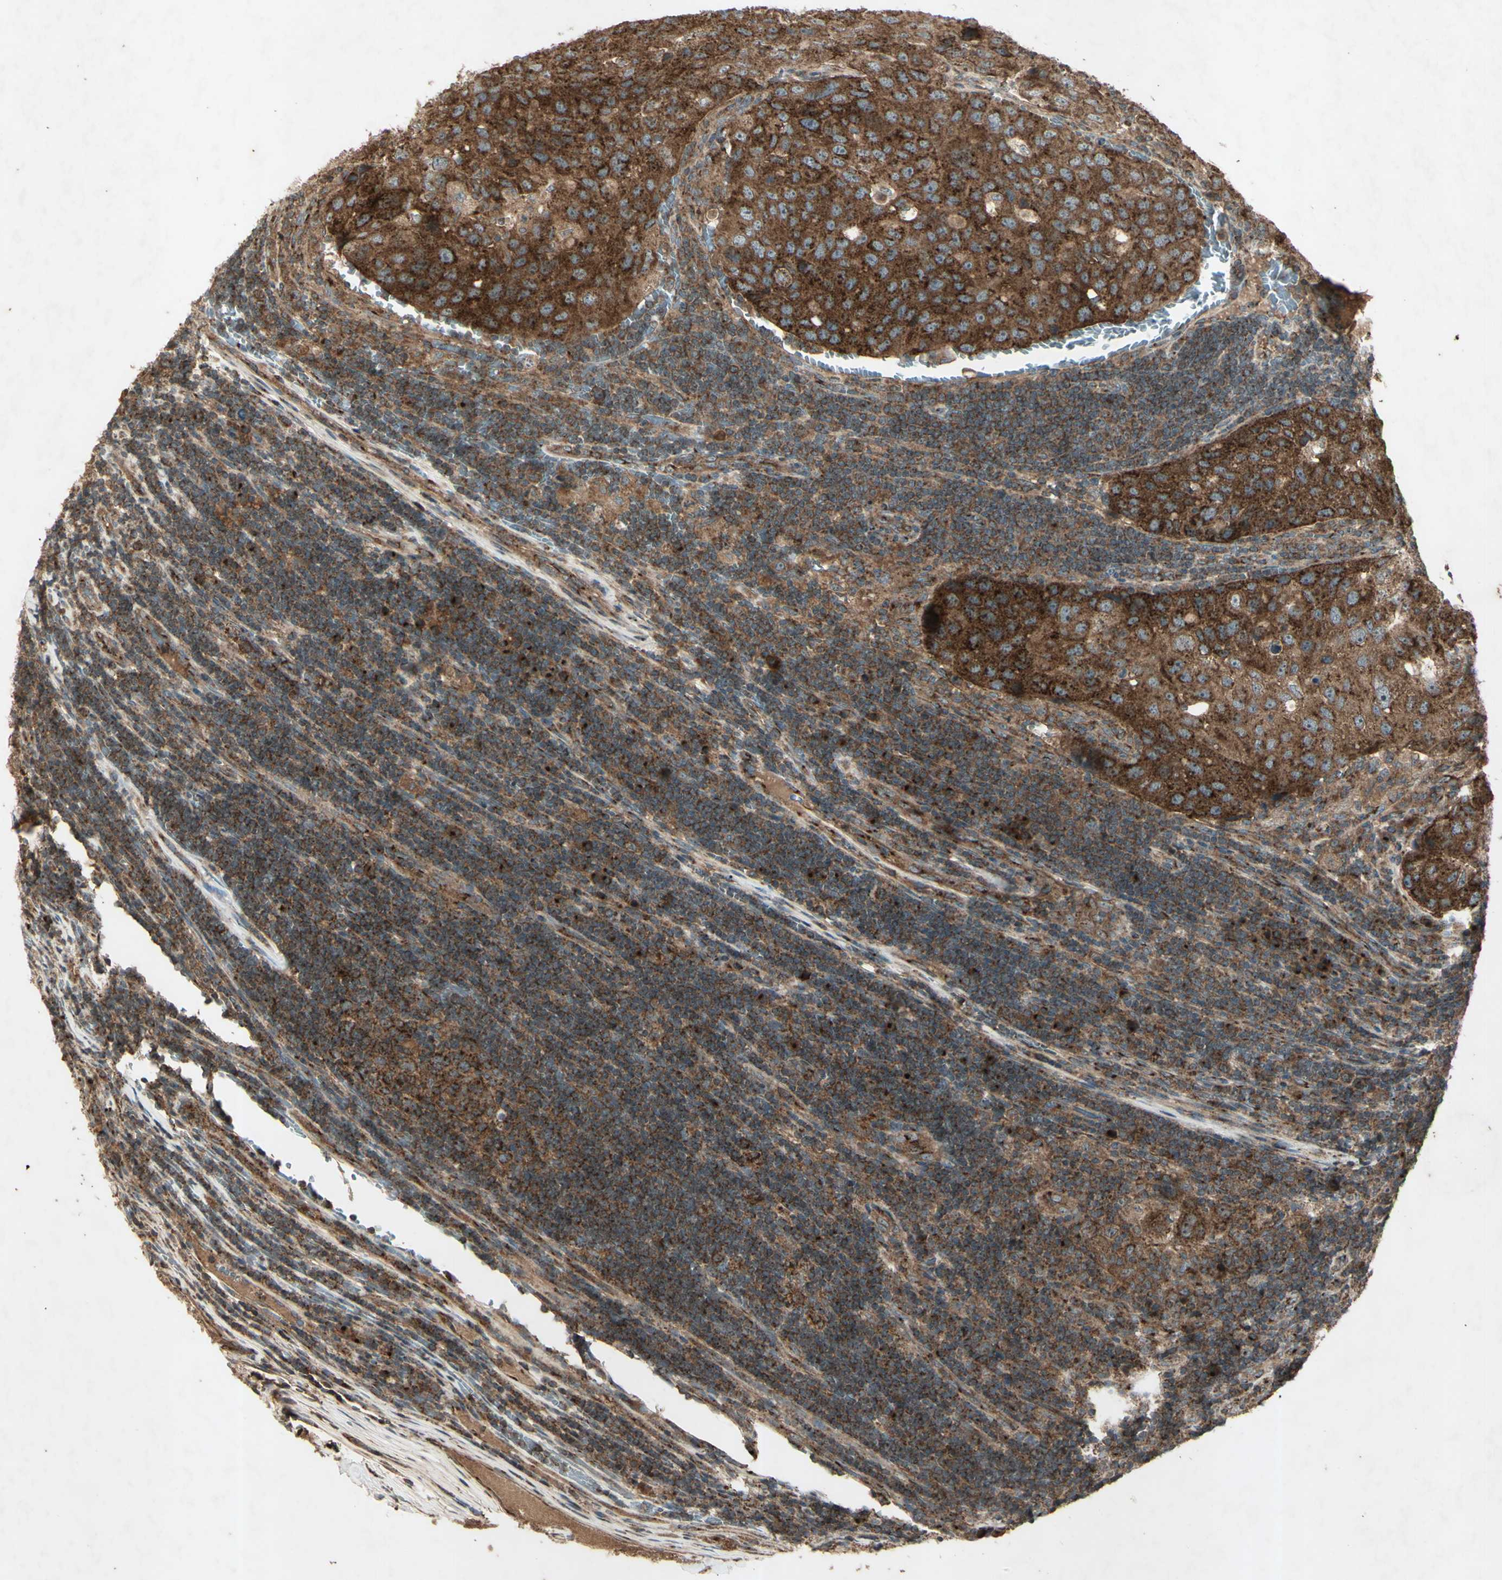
{"staining": {"intensity": "strong", "quantity": ">75%", "location": "cytoplasmic/membranous"}, "tissue": "urothelial cancer", "cell_type": "Tumor cells", "image_type": "cancer", "snomed": [{"axis": "morphology", "description": "Urothelial carcinoma, High grade"}, {"axis": "topography", "description": "Lymph node"}, {"axis": "topography", "description": "Urinary bladder"}], "caption": "Urothelial cancer tissue exhibits strong cytoplasmic/membranous staining in about >75% of tumor cells Immunohistochemistry stains the protein in brown and the nuclei are stained blue.", "gene": "AP1G1", "patient": {"sex": "male", "age": 51}}